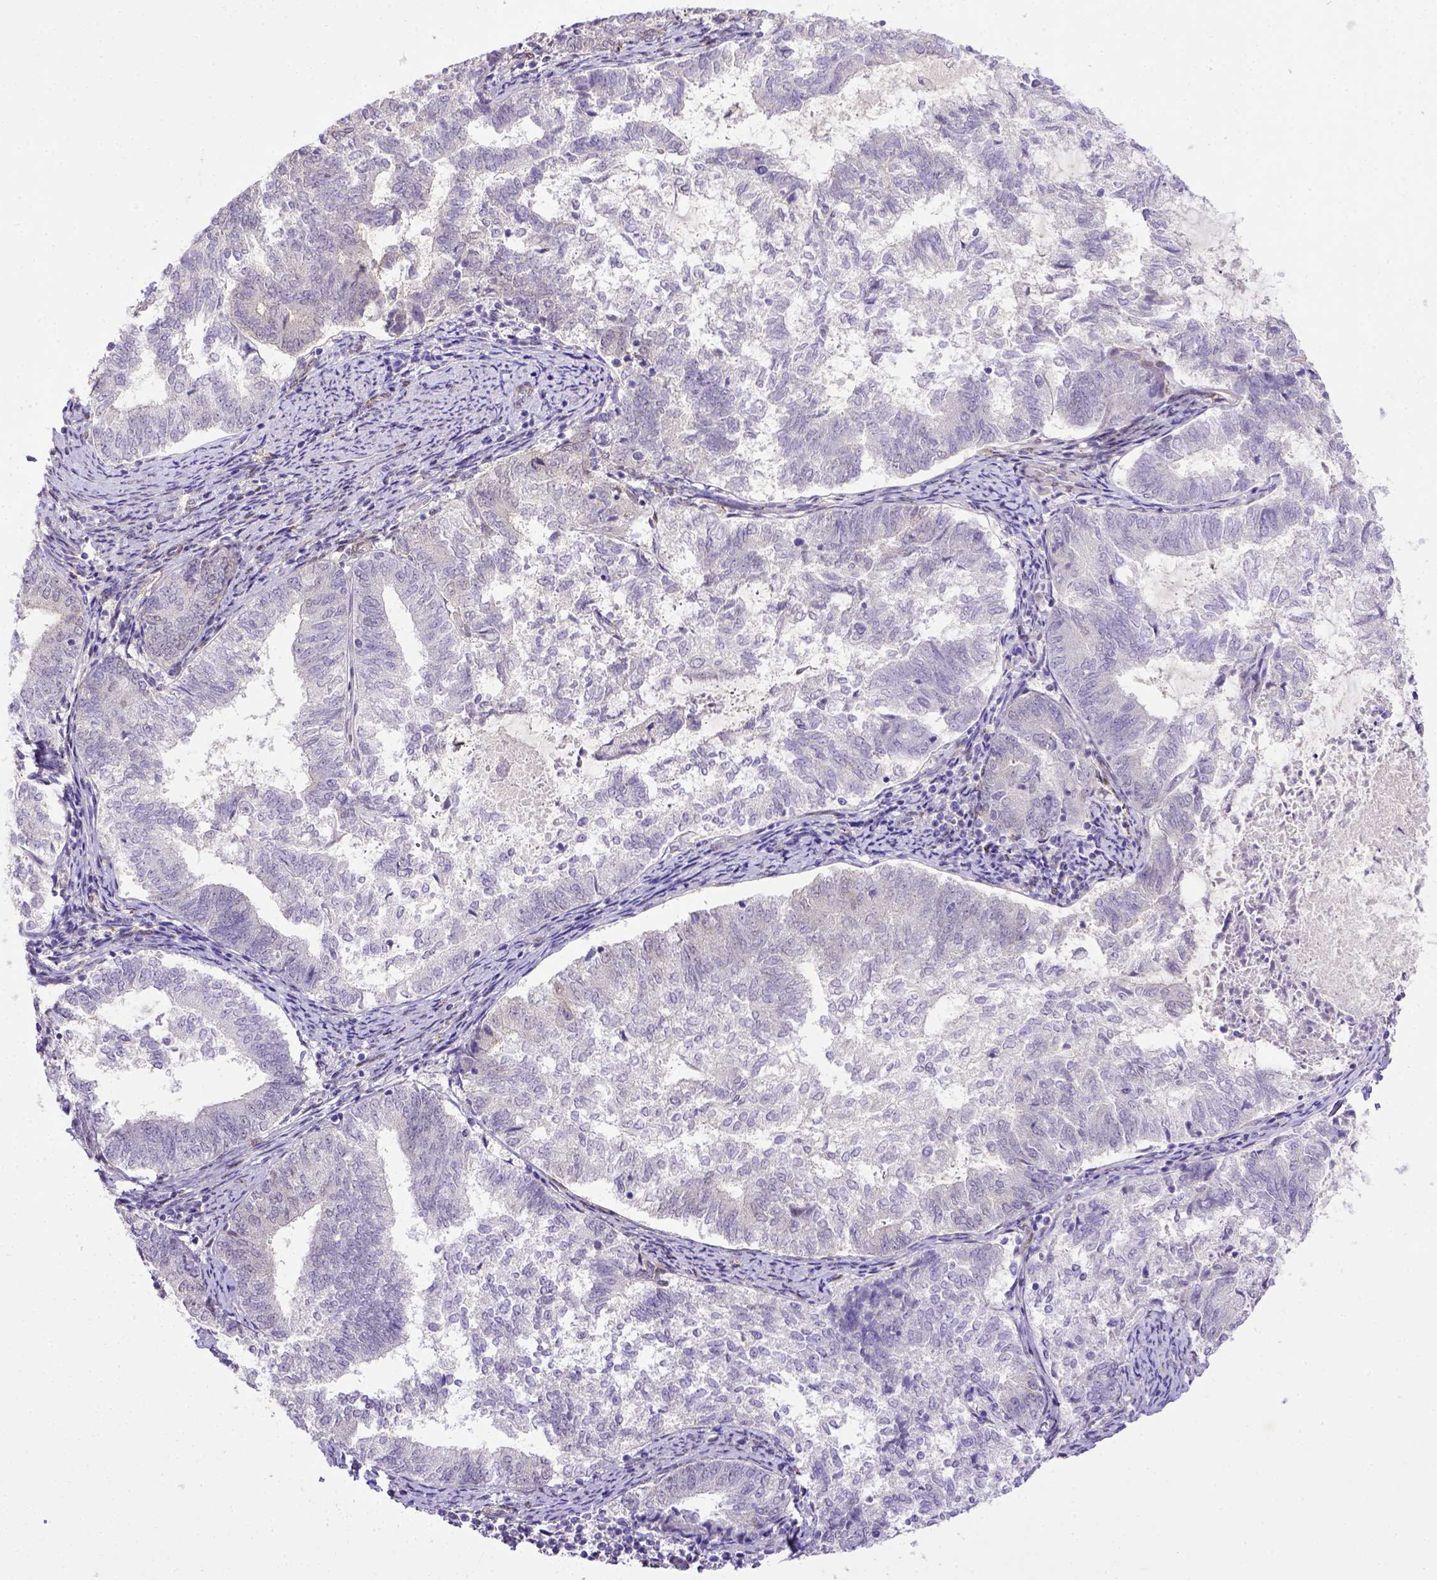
{"staining": {"intensity": "negative", "quantity": "none", "location": "none"}, "tissue": "endometrial cancer", "cell_type": "Tumor cells", "image_type": "cancer", "snomed": [{"axis": "morphology", "description": "Adenocarcinoma, NOS"}, {"axis": "topography", "description": "Endometrium"}], "caption": "IHC of human endometrial cancer demonstrates no staining in tumor cells. (Brightfield microscopy of DAB (3,3'-diaminobenzidine) IHC at high magnification).", "gene": "BTN1A1", "patient": {"sex": "female", "age": 65}}